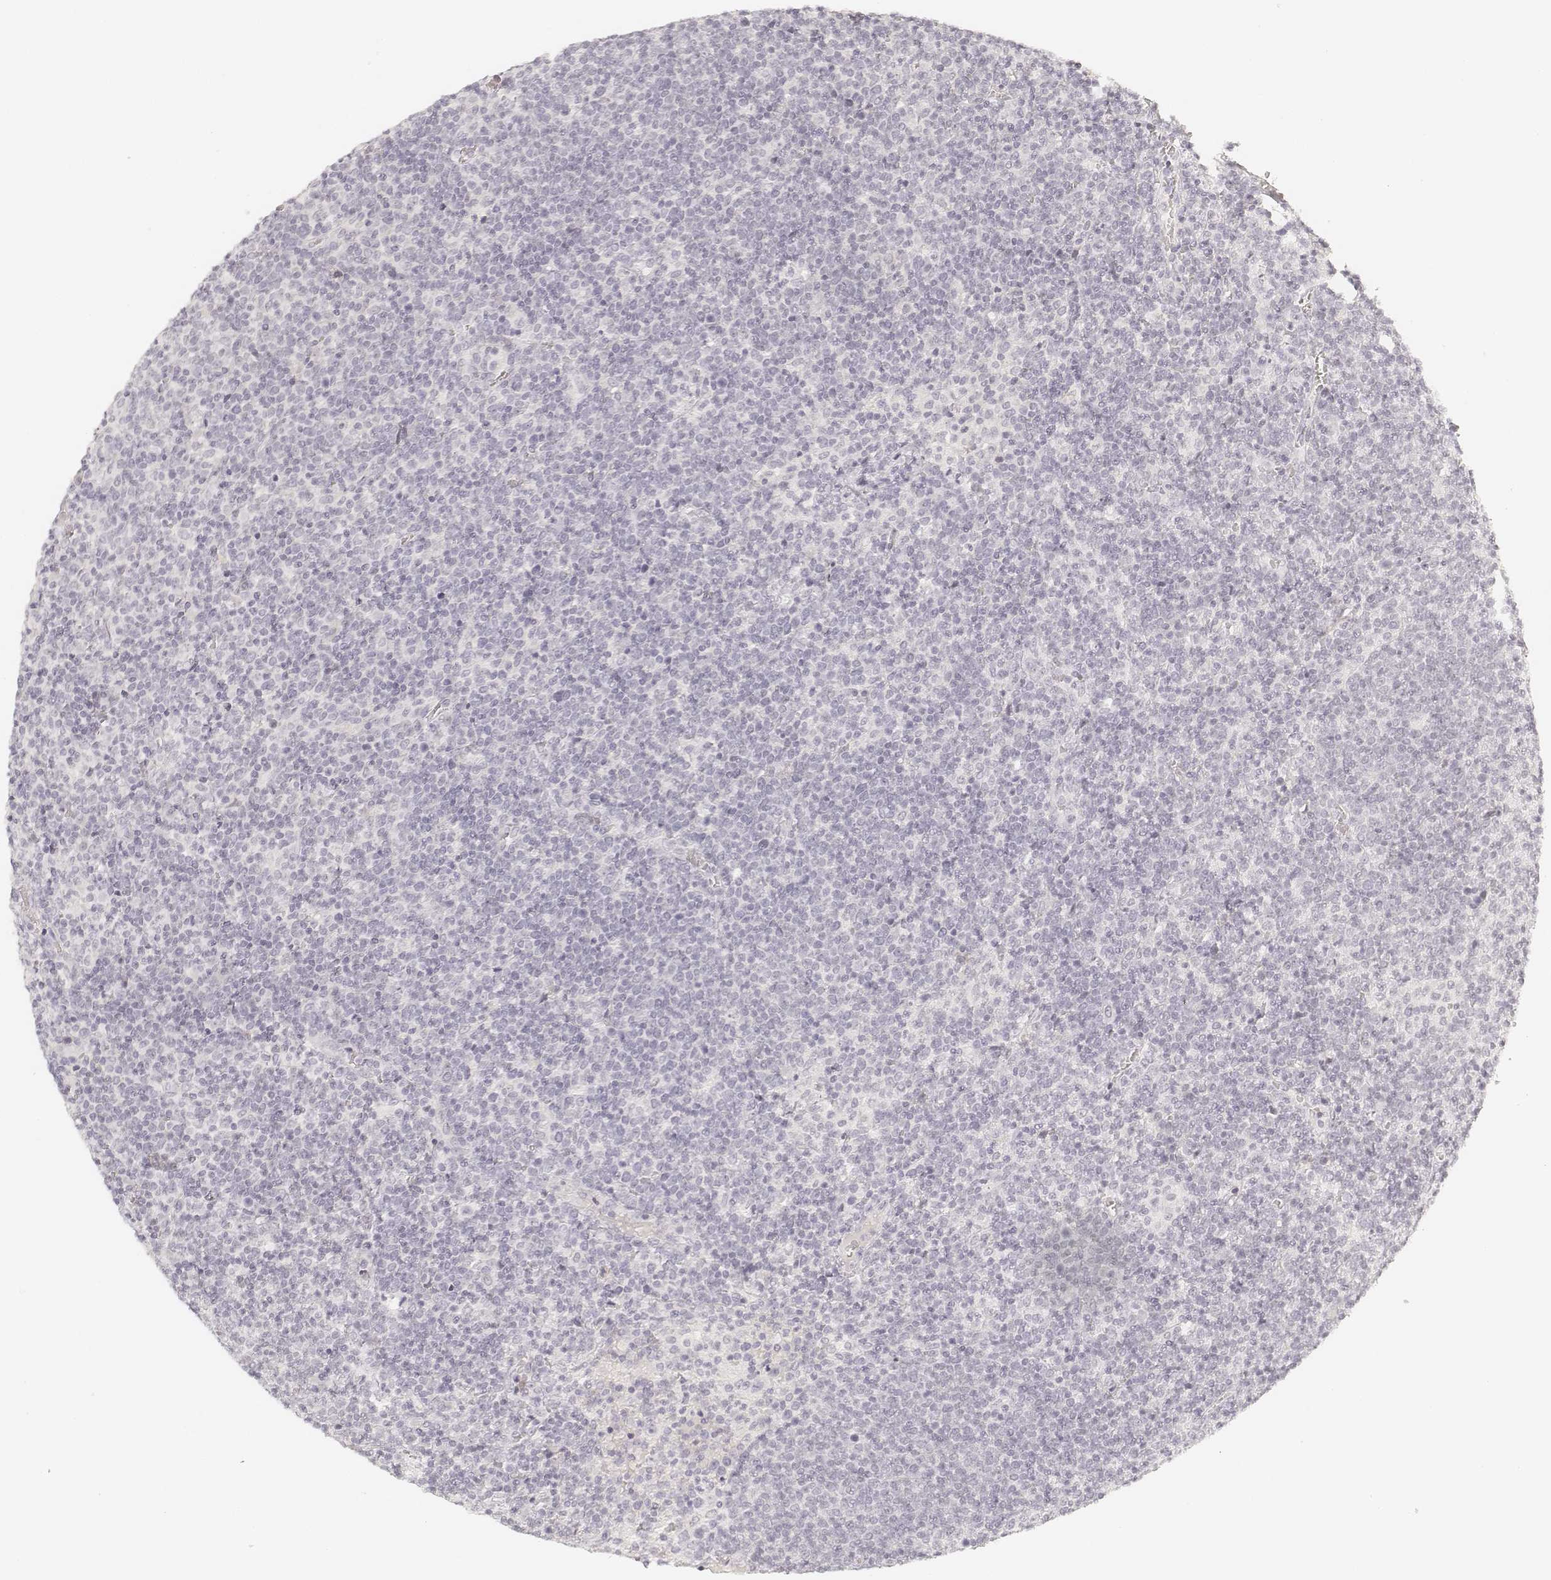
{"staining": {"intensity": "negative", "quantity": "none", "location": "none"}, "tissue": "lymphoma", "cell_type": "Tumor cells", "image_type": "cancer", "snomed": [{"axis": "morphology", "description": "Malignant lymphoma, non-Hodgkin's type, High grade"}, {"axis": "topography", "description": "Lymph node"}], "caption": "Tumor cells show no significant protein expression in lymphoma. (DAB (3,3'-diaminobenzidine) IHC visualized using brightfield microscopy, high magnification).", "gene": "DSG4", "patient": {"sex": "male", "age": 61}}